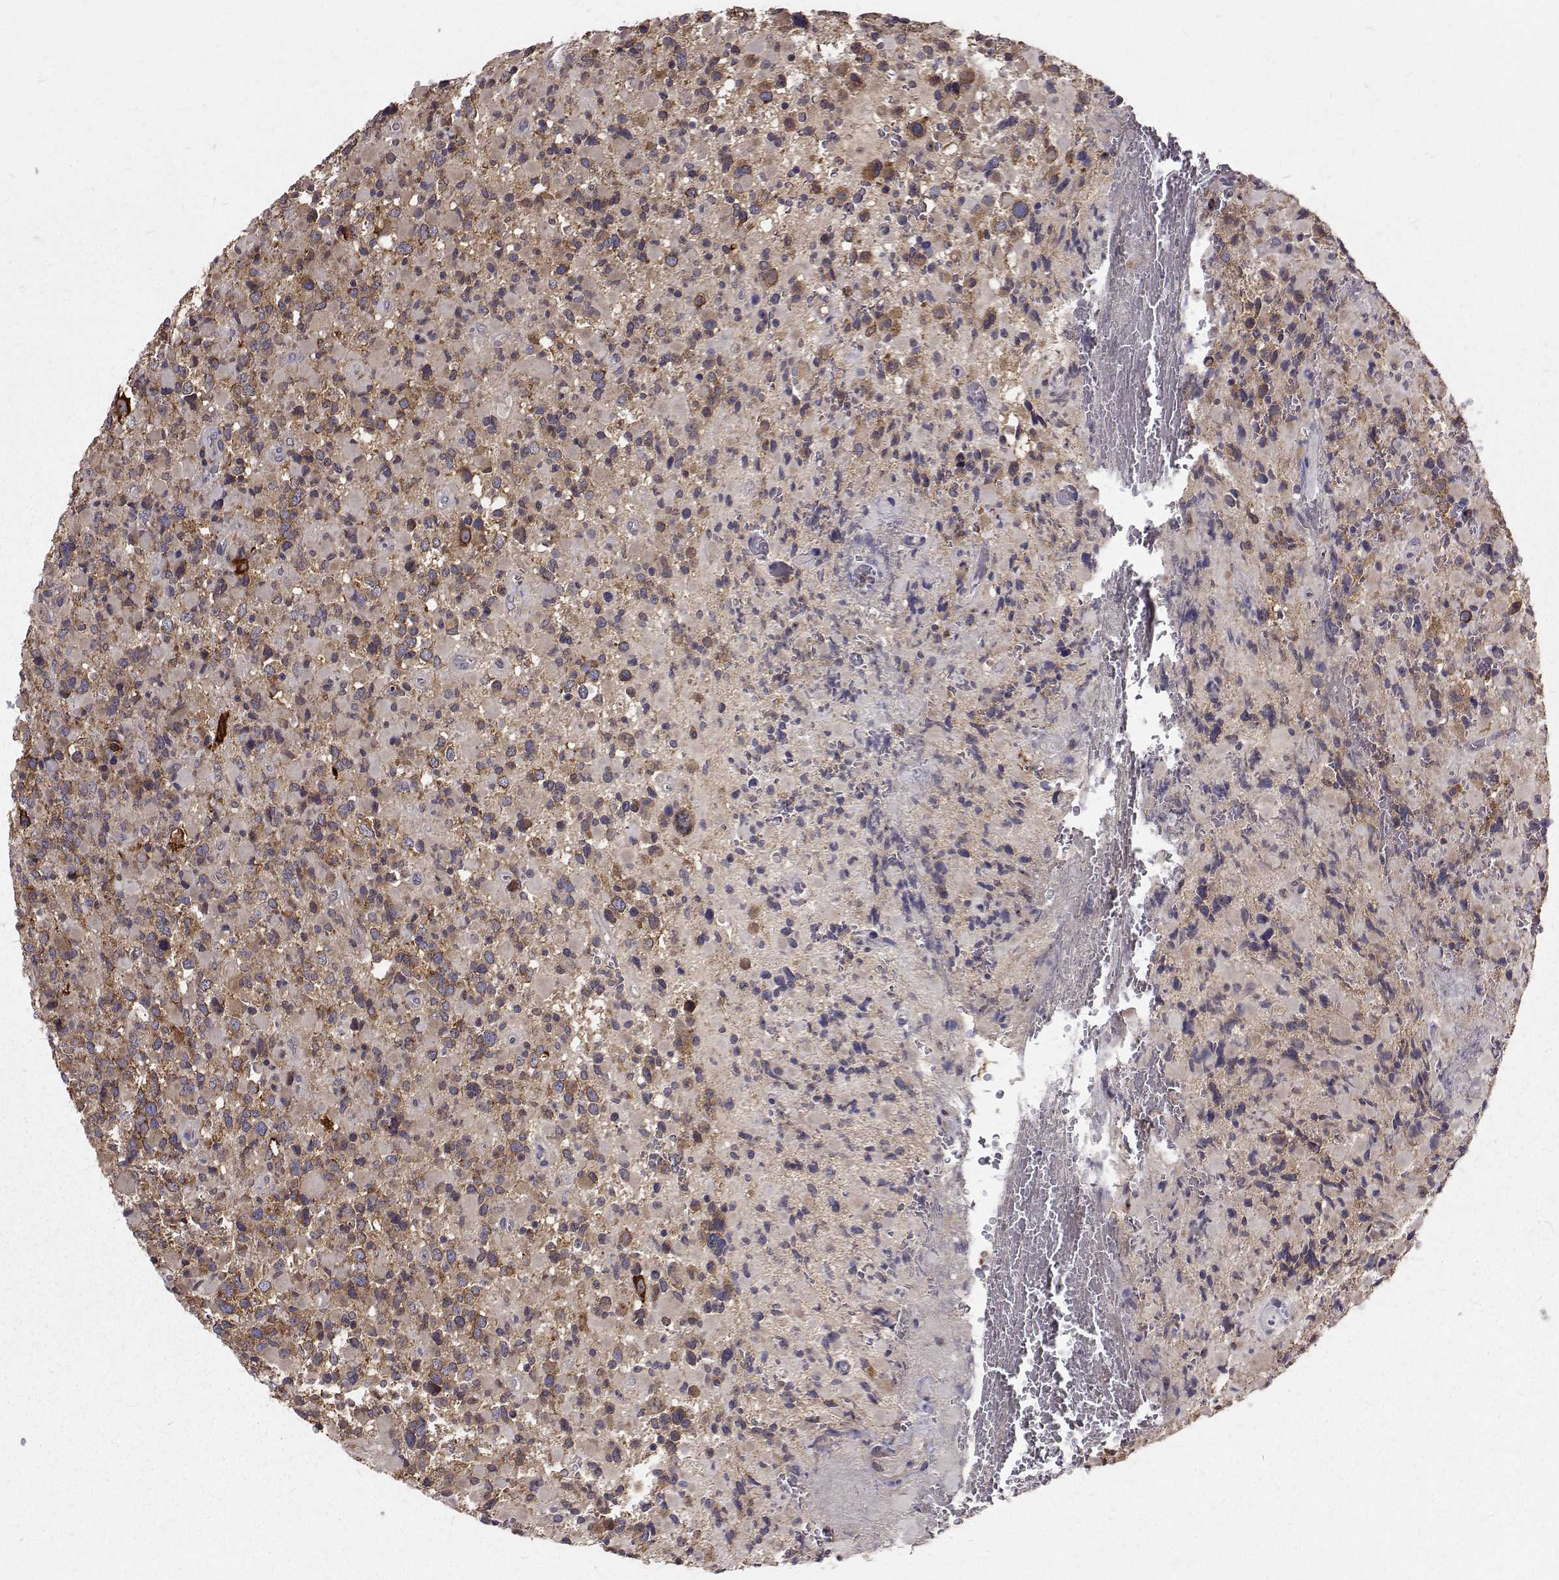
{"staining": {"intensity": "moderate", "quantity": ">75%", "location": "cytoplasmic/membranous"}, "tissue": "glioma", "cell_type": "Tumor cells", "image_type": "cancer", "snomed": [{"axis": "morphology", "description": "Glioma, malignant, High grade"}, {"axis": "topography", "description": "Brain"}], "caption": "This is an image of IHC staining of malignant glioma (high-grade), which shows moderate expression in the cytoplasmic/membranous of tumor cells.", "gene": "FARSB", "patient": {"sex": "female", "age": 40}}